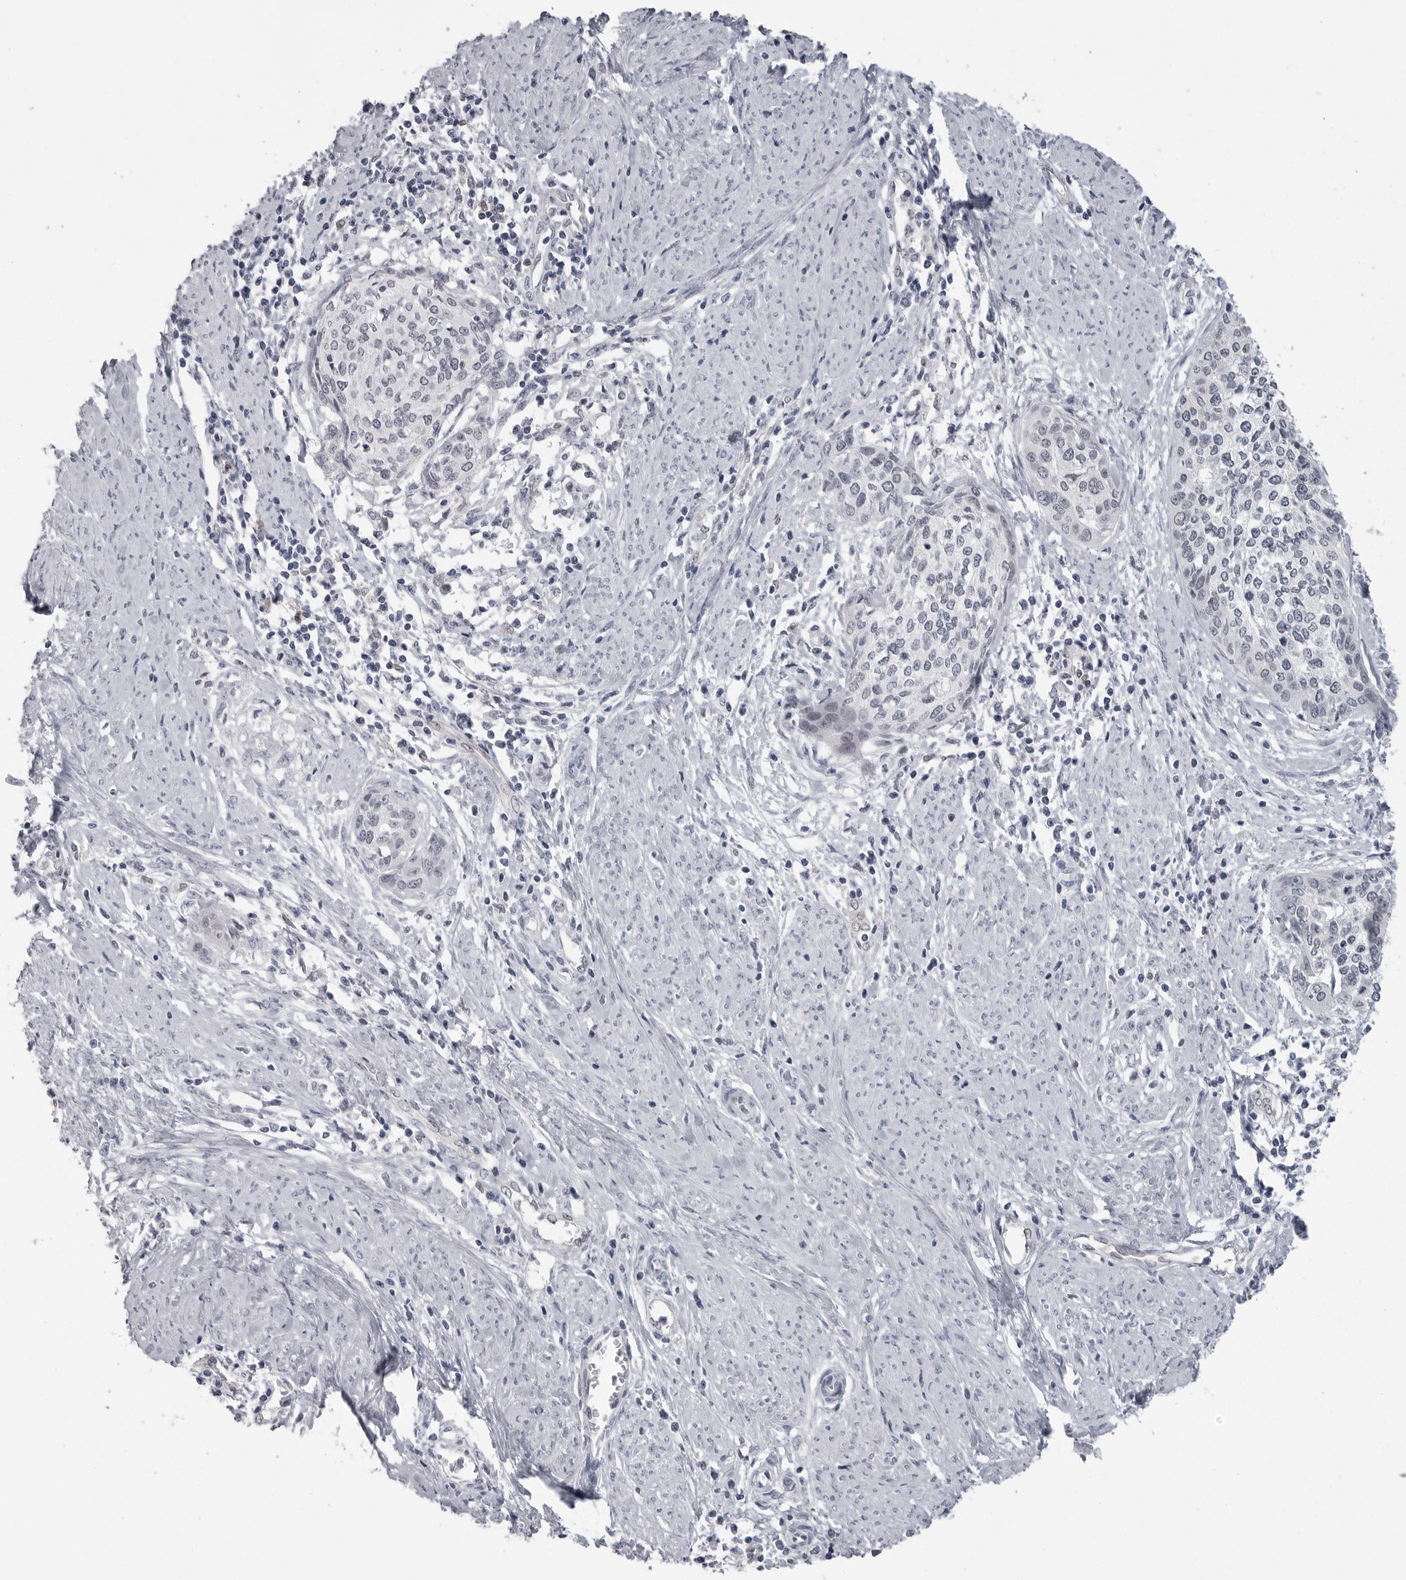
{"staining": {"intensity": "negative", "quantity": "none", "location": "none"}, "tissue": "cervical cancer", "cell_type": "Tumor cells", "image_type": "cancer", "snomed": [{"axis": "morphology", "description": "Squamous cell carcinoma, NOS"}, {"axis": "topography", "description": "Cervix"}], "caption": "The histopathology image displays no staining of tumor cells in squamous cell carcinoma (cervical). The staining is performed using DAB brown chromogen with nuclei counter-stained in using hematoxylin.", "gene": "PNPO", "patient": {"sex": "female", "age": 37}}